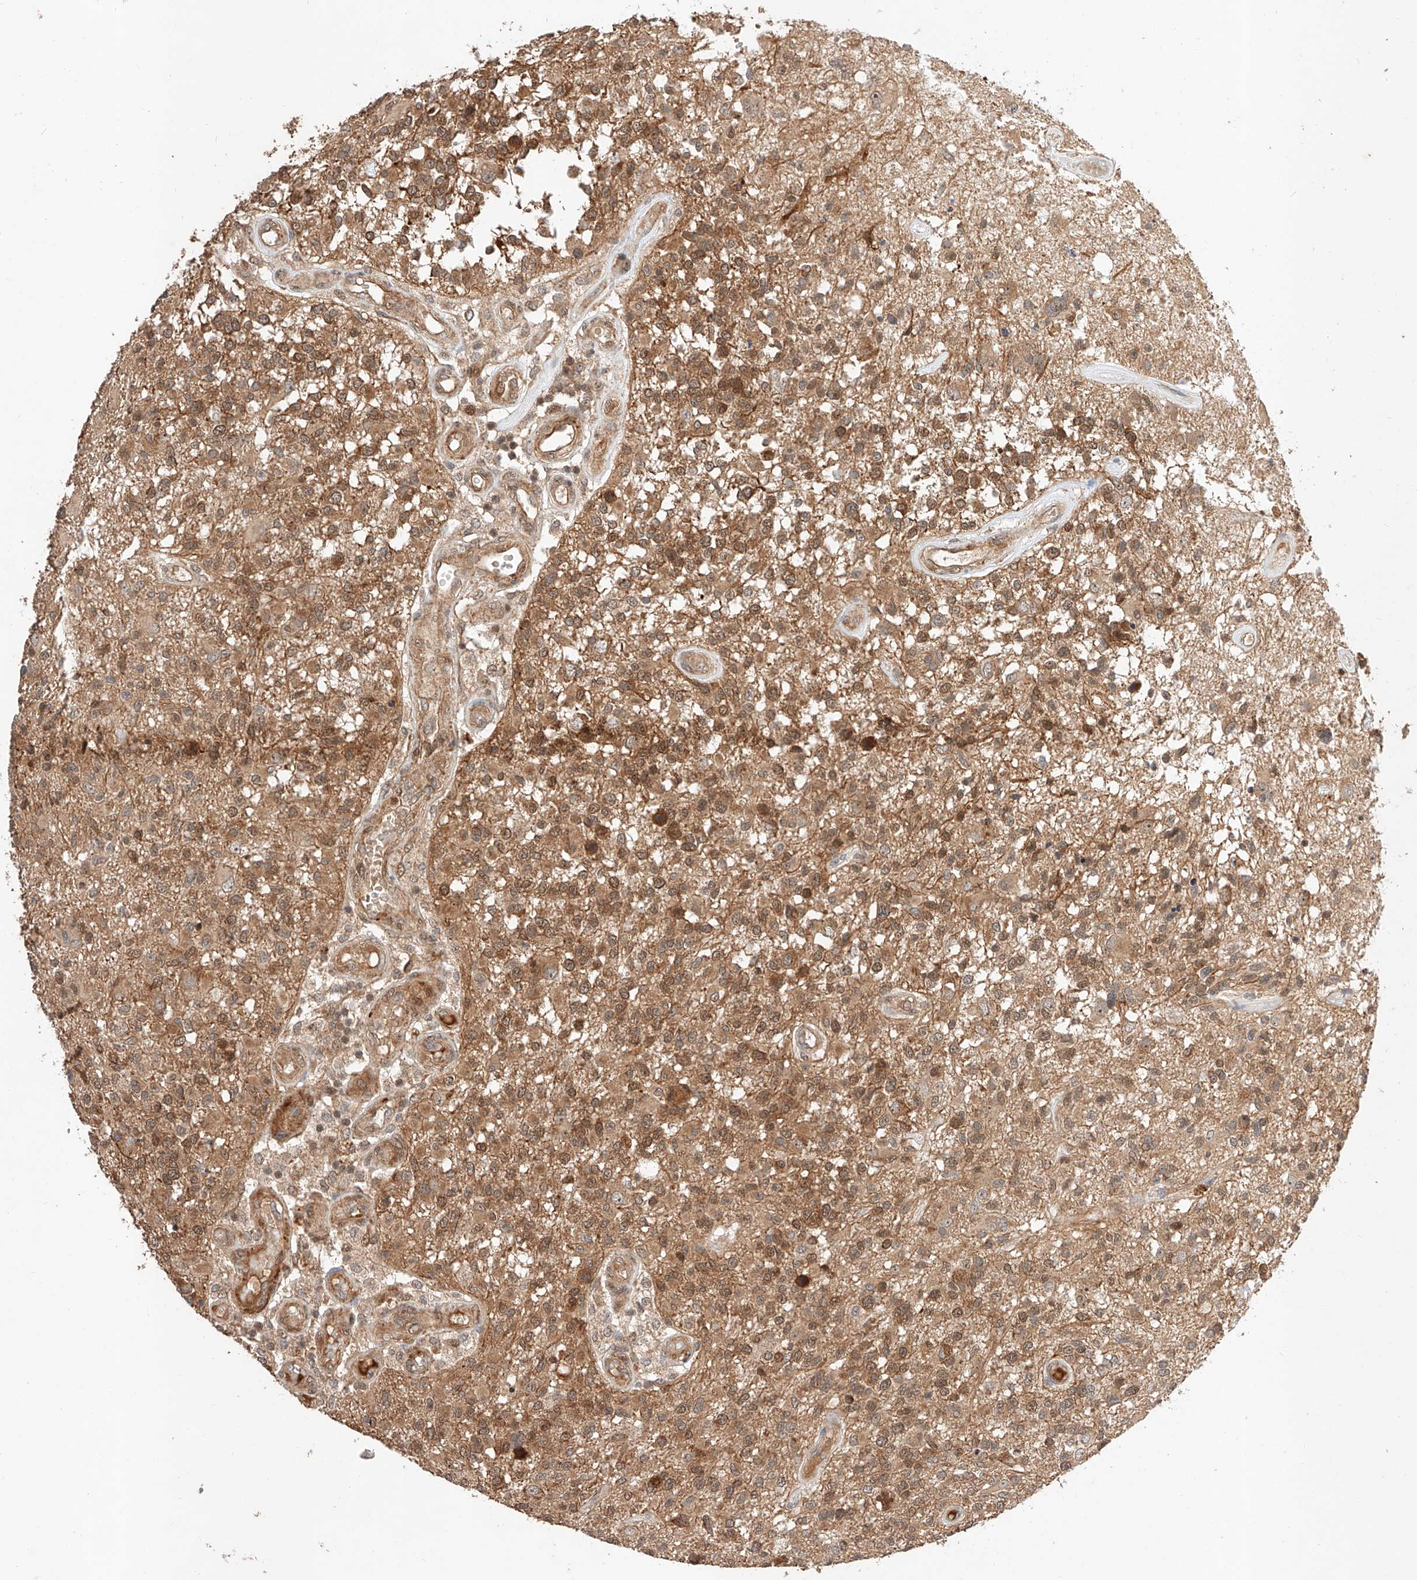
{"staining": {"intensity": "moderate", "quantity": ">75%", "location": "cytoplasmic/membranous,nuclear"}, "tissue": "glioma", "cell_type": "Tumor cells", "image_type": "cancer", "snomed": [{"axis": "morphology", "description": "Glioma, malignant, High grade"}, {"axis": "morphology", "description": "Glioblastoma, NOS"}, {"axis": "topography", "description": "Brain"}], "caption": "Human glioma stained with a protein marker demonstrates moderate staining in tumor cells.", "gene": "RAB23", "patient": {"sex": "male", "age": 60}}